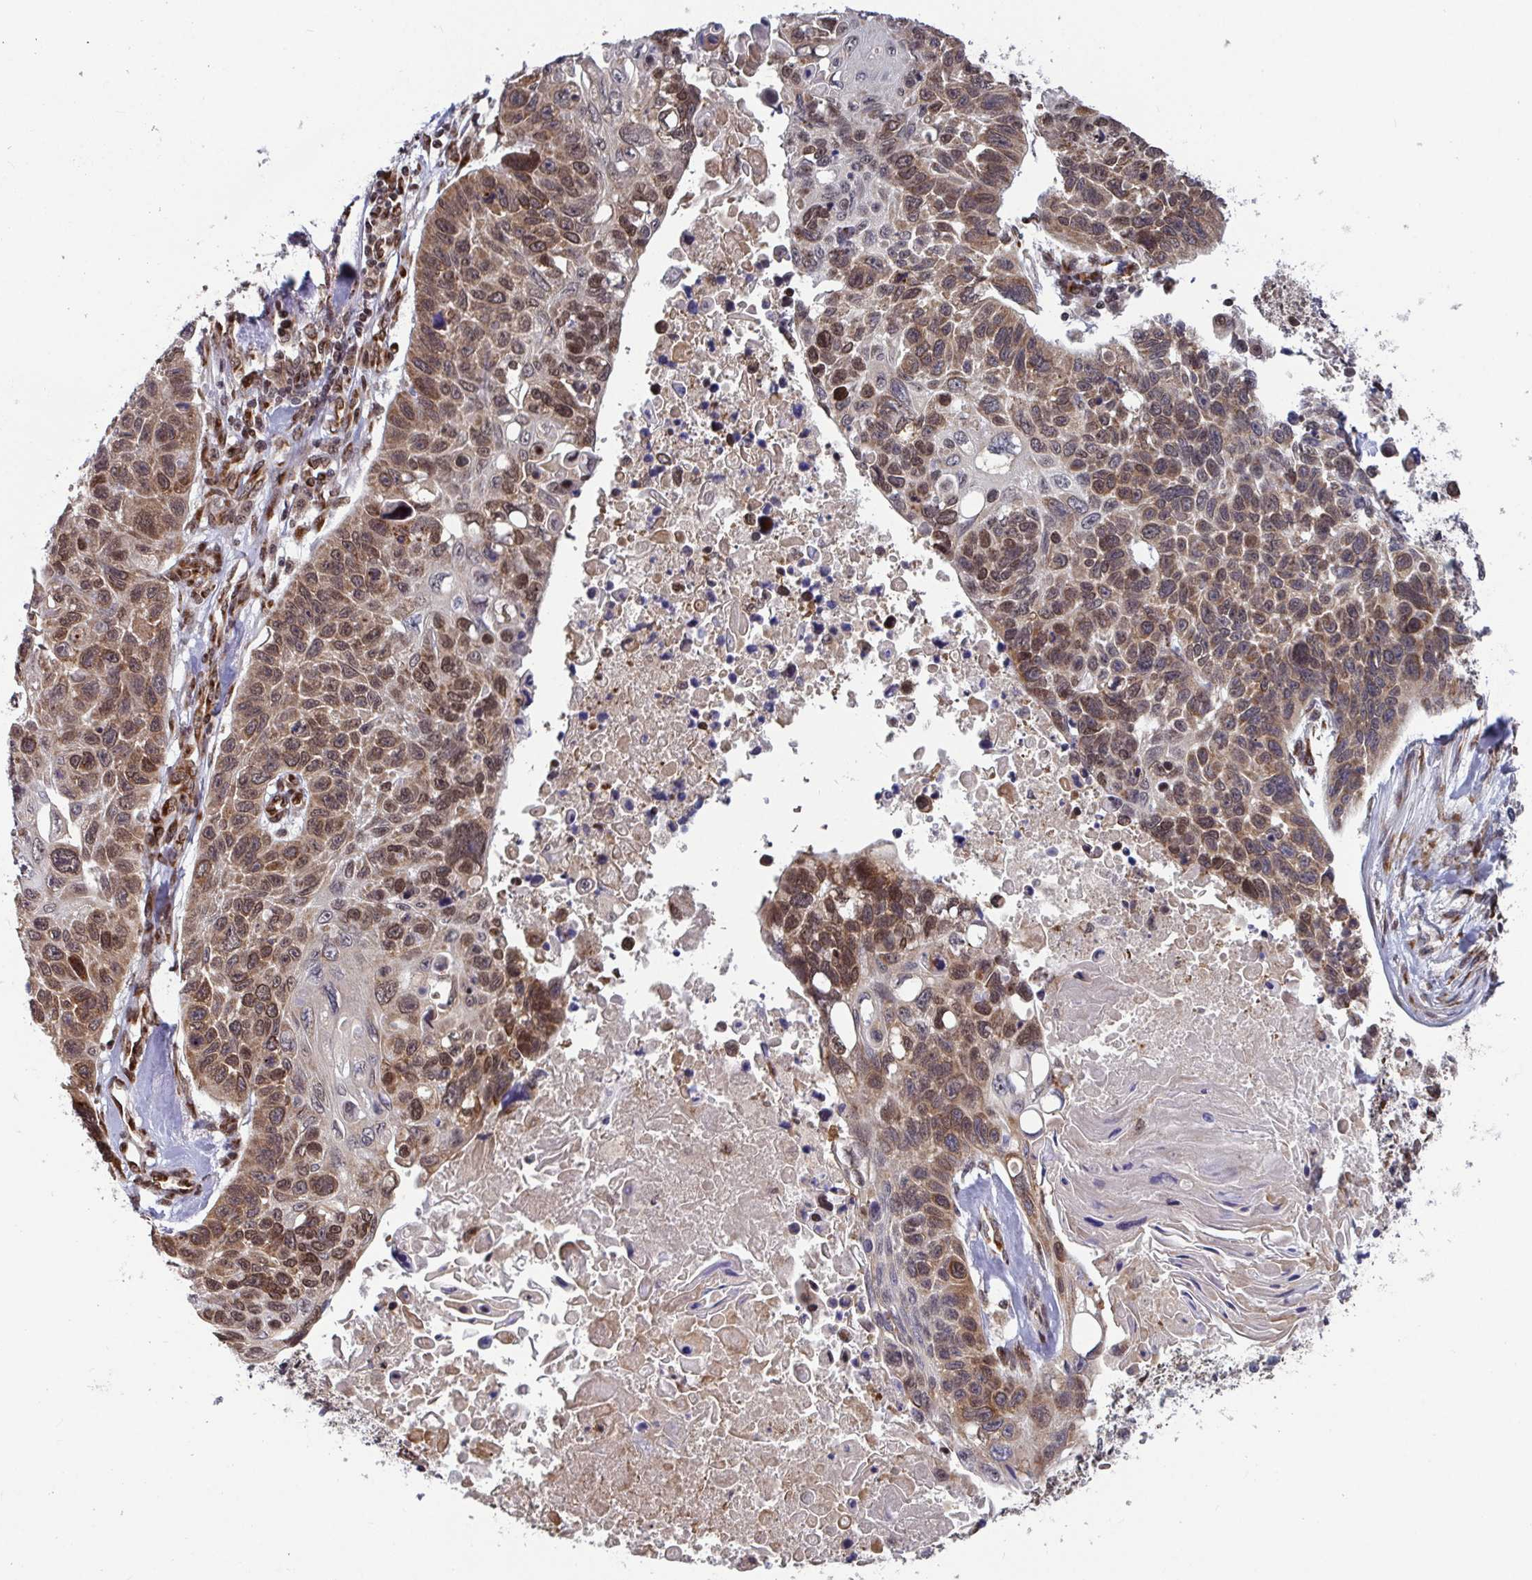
{"staining": {"intensity": "moderate", "quantity": ">75%", "location": "cytoplasmic/membranous,nuclear"}, "tissue": "lung cancer", "cell_type": "Tumor cells", "image_type": "cancer", "snomed": [{"axis": "morphology", "description": "Squamous cell carcinoma, NOS"}, {"axis": "topography", "description": "Lung"}], "caption": "Lung cancer was stained to show a protein in brown. There is medium levels of moderate cytoplasmic/membranous and nuclear staining in about >75% of tumor cells.", "gene": "ATP5MJ", "patient": {"sex": "male", "age": 62}}